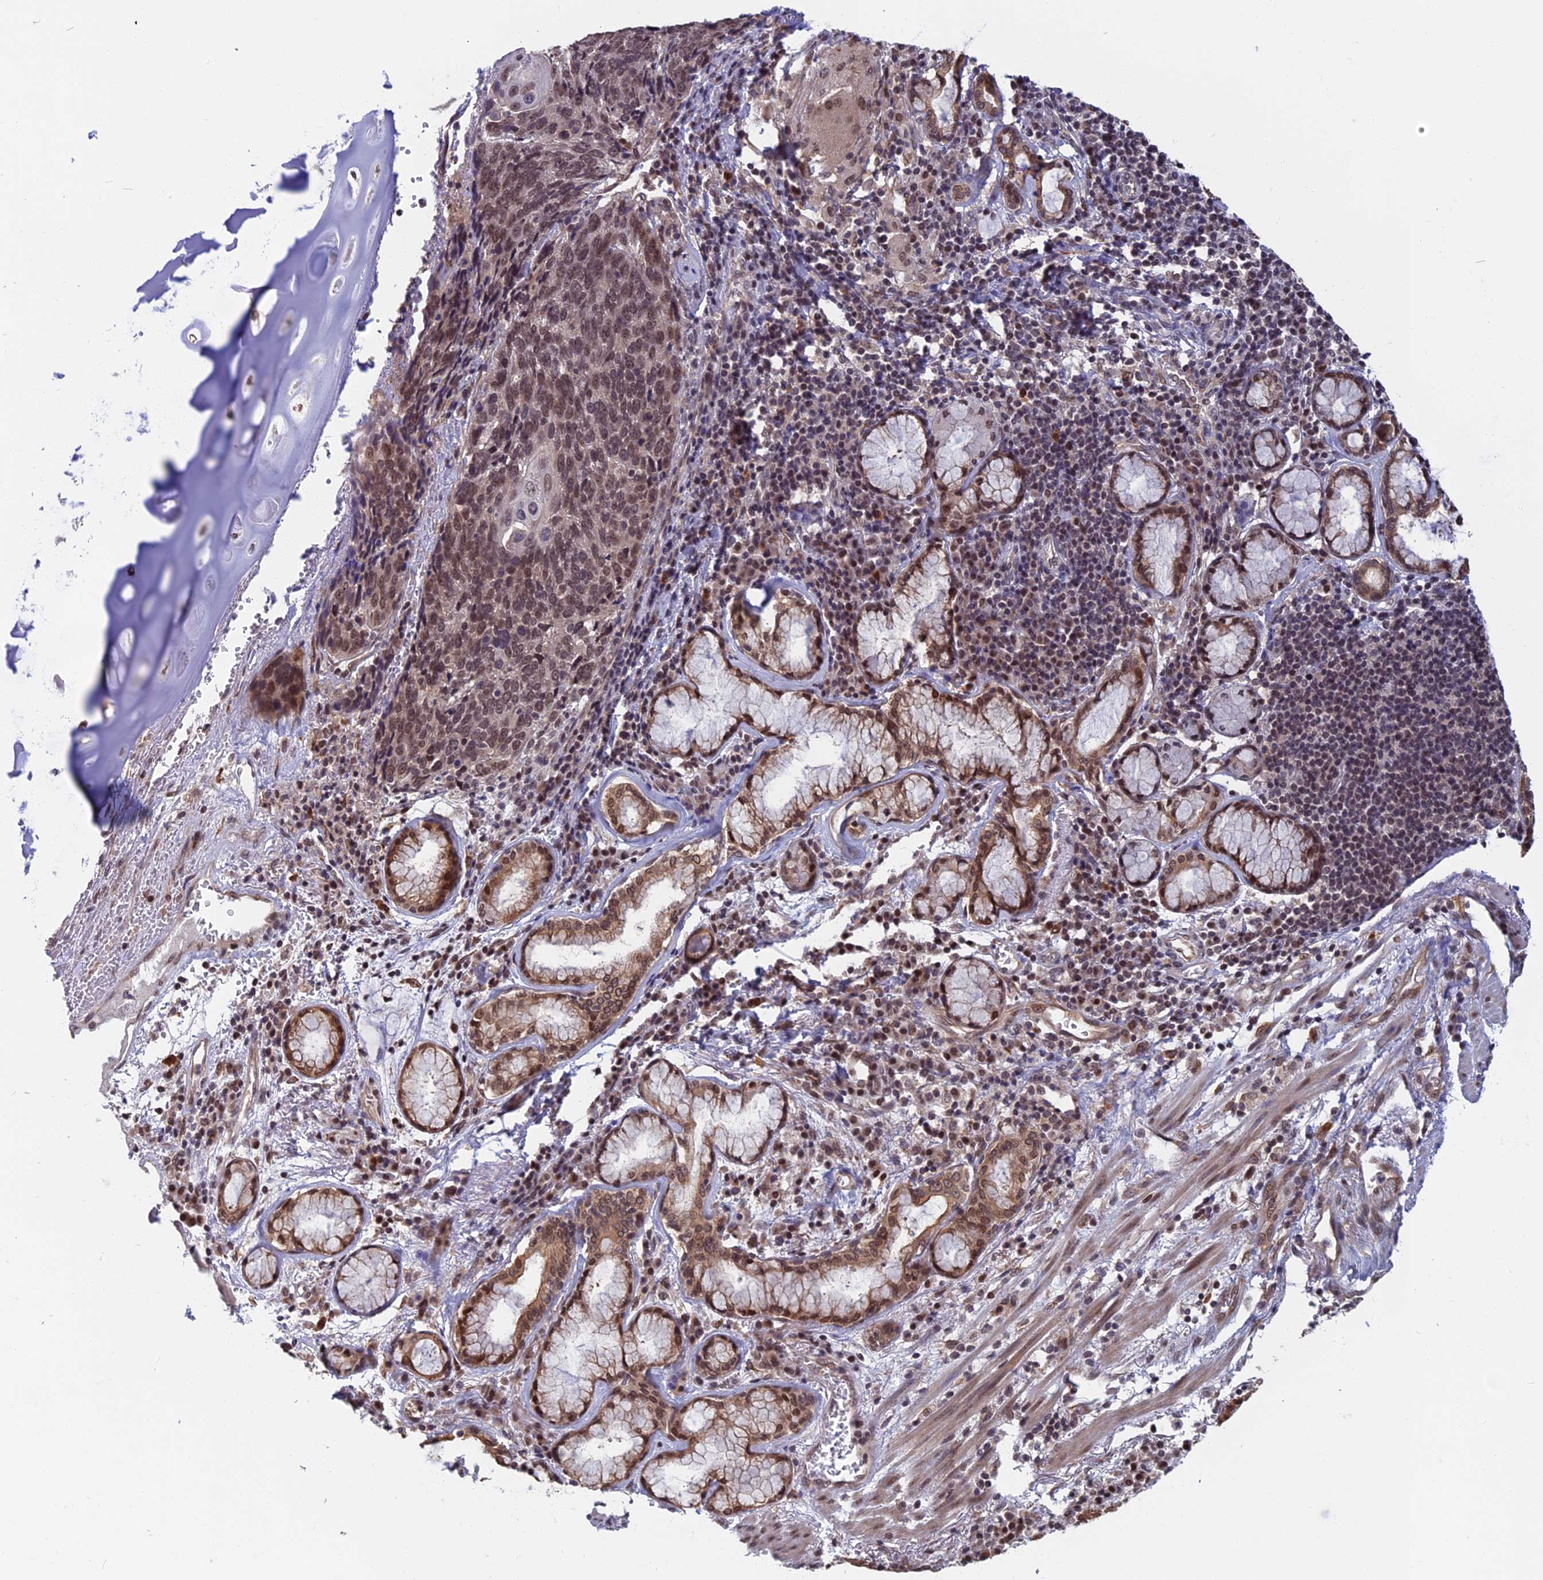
{"staining": {"intensity": "weak", "quantity": ">75%", "location": "nuclear"}, "tissue": "lung cancer", "cell_type": "Tumor cells", "image_type": "cancer", "snomed": [{"axis": "morphology", "description": "Squamous cell carcinoma, NOS"}, {"axis": "topography", "description": "Lung"}], "caption": "Human squamous cell carcinoma (lung) stained with a protein marker exhibits weak staining in tumor cells.", "gene": "CCDC113", "patient": {"sex": "male", "age": 66}}